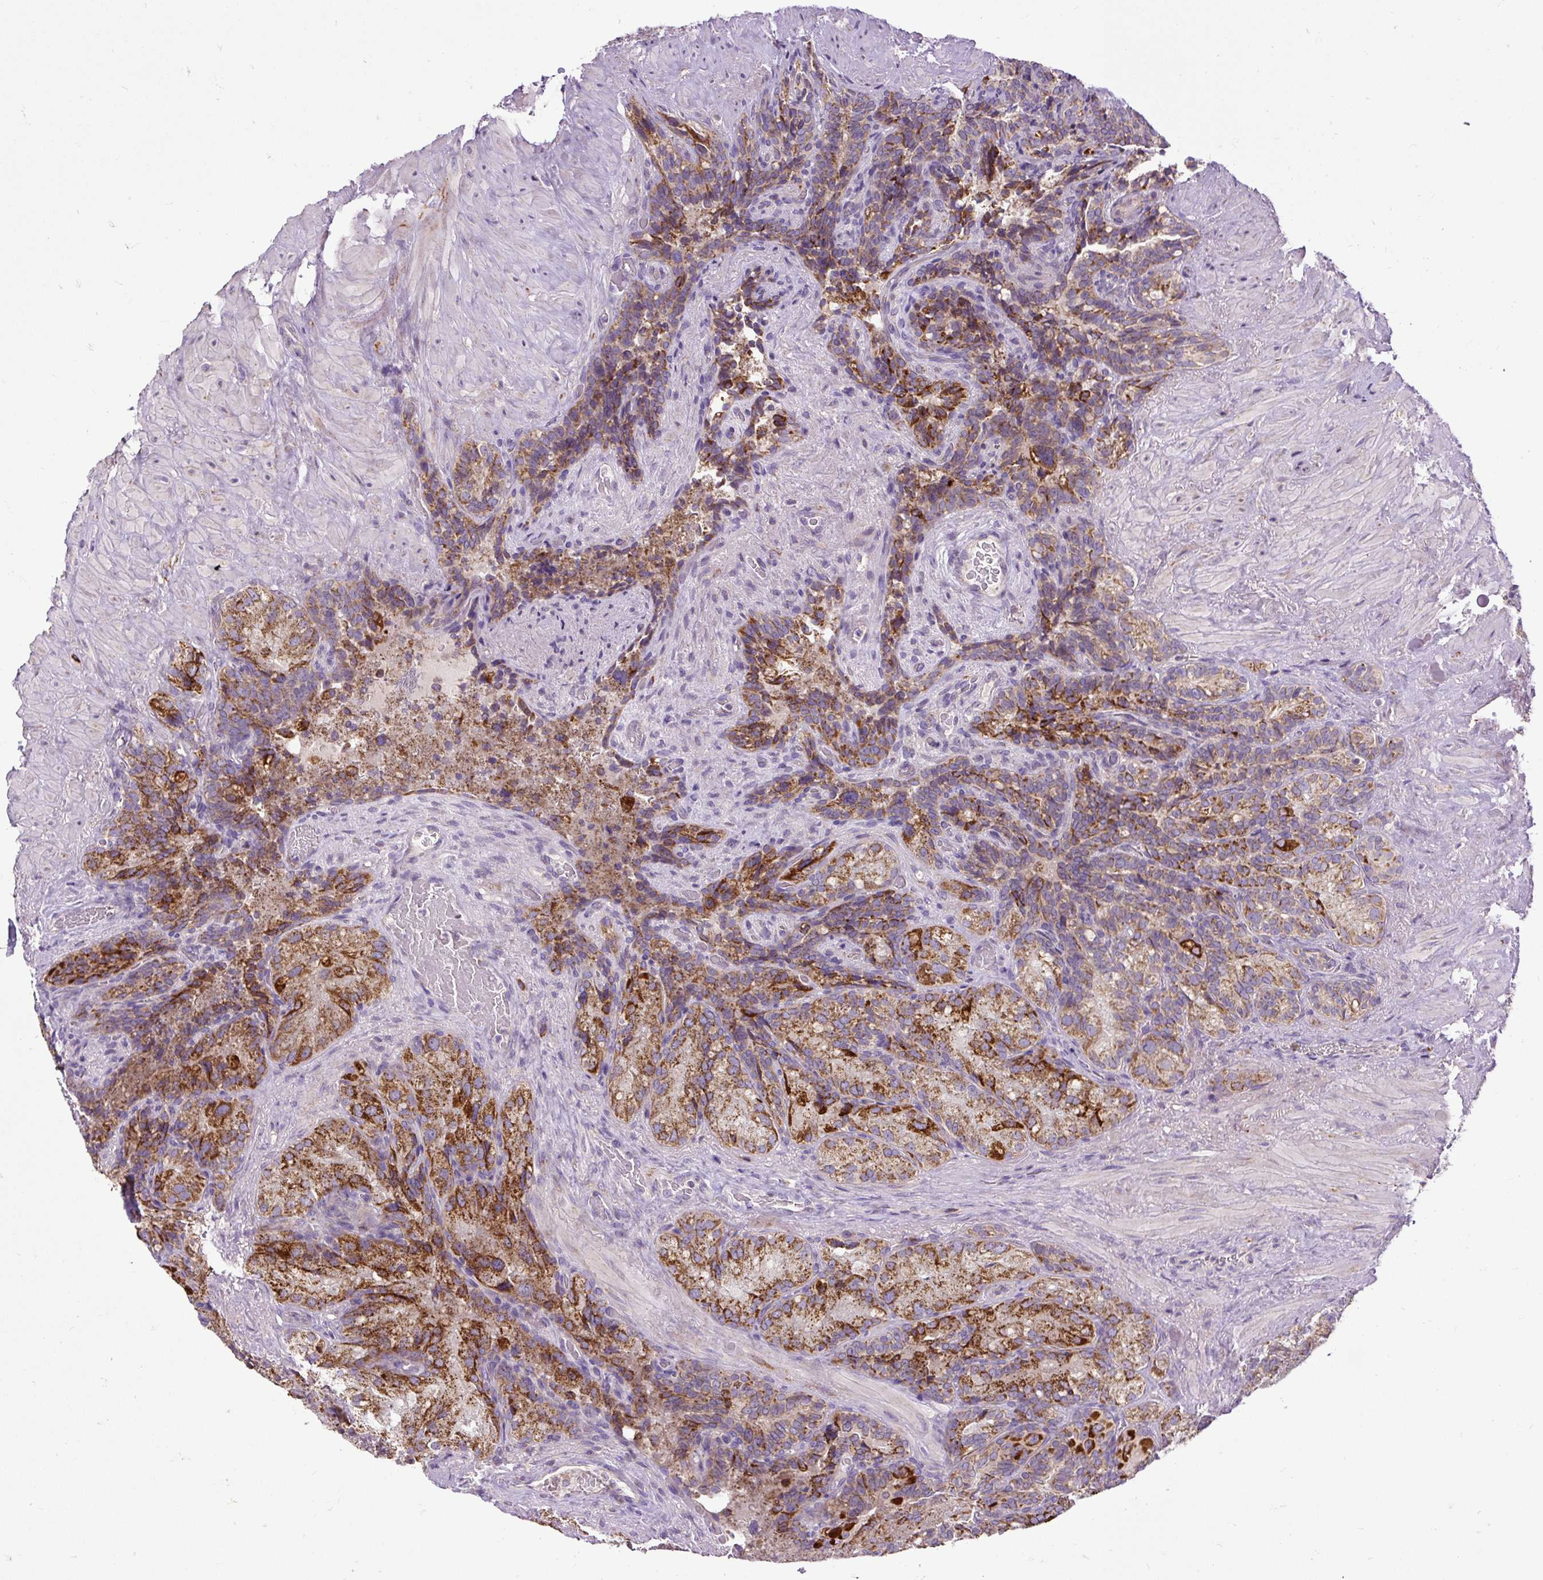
{"staining": {"intensity": "strong", "quantity": ">75%", "location": "cytoplasmic/membranous"}, "tissue": "seminal vesicle", "cell_type": "Glandular cells", "image_type": "normal", "snomed": [{"axis": "morphology", "description": "Normal tissue, NOS"}, {"axis": "topography", "description": "Seminal veicle"}], "caption": "Brown immunohistochemical staining in normal seminal vesicle demonstrates strong cytoplasmic/membranous staining in approximately >75% of glandular cells. (Brightfield microscopy of DAB IHC at high magnification).", "gene": "TM2D3", "patient": {"sex": "male", "age": 69}}